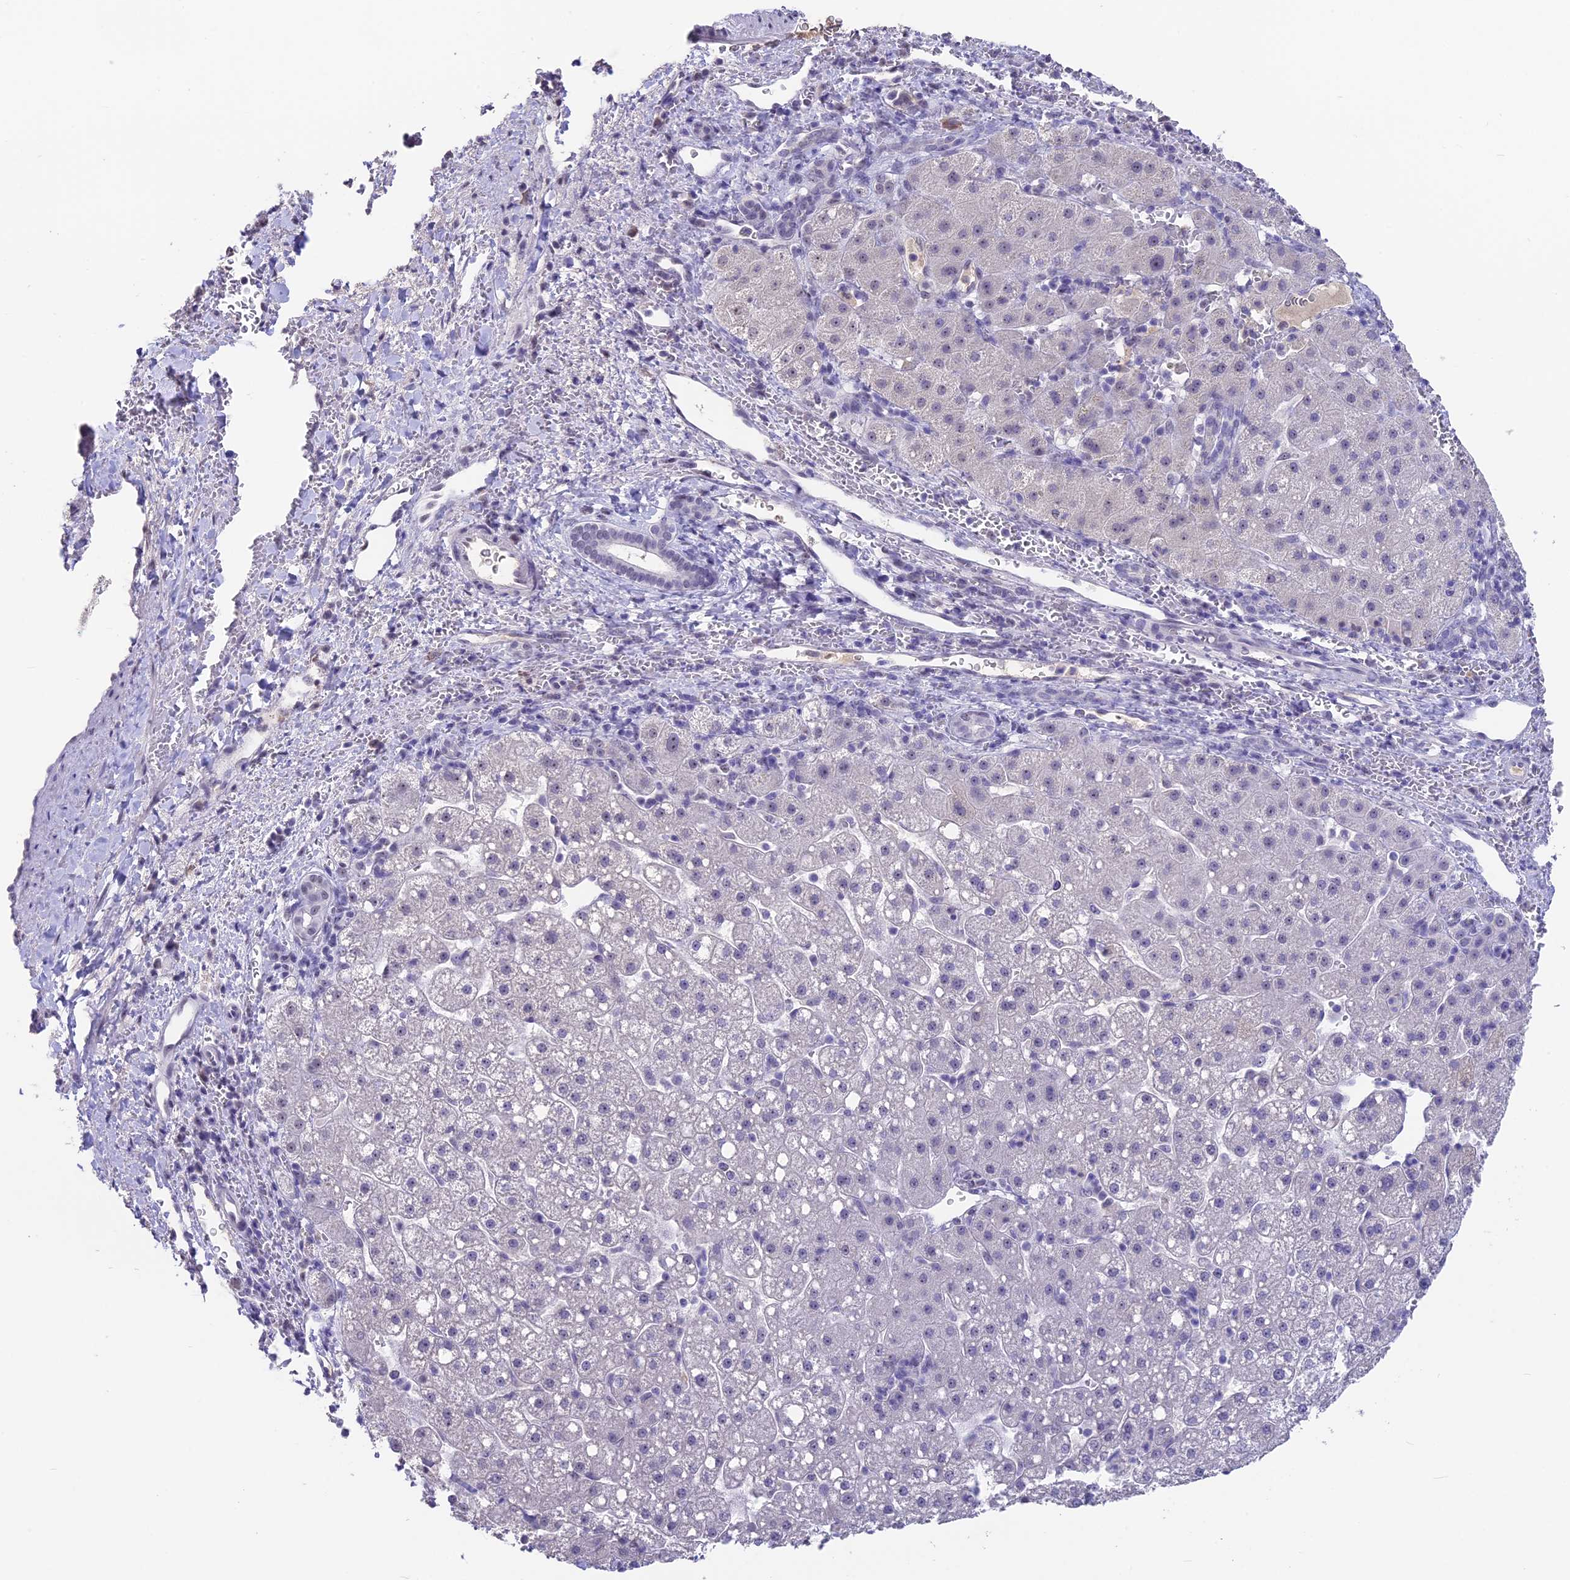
{"staining": {"intensity": "negative", "quantity": "none", "location": "none"}, "tissue": "liver cancer", "cell_type": "Tumor cells", "image_type": "cancer", "snomed": [{"axis": "morphology", "description": "Carcinoma, Hepatocellular, NOS"}, {"axis": "topography", "description": "Liver"}], "caption": "Human liver cancer (hepatocellular carcinoma) stained for a protein using immunohistochemistry (IHC) exhibits no expression in tumor cells.", "gene": "SETD2", "patient": {"sex": "male", "age": 57}}